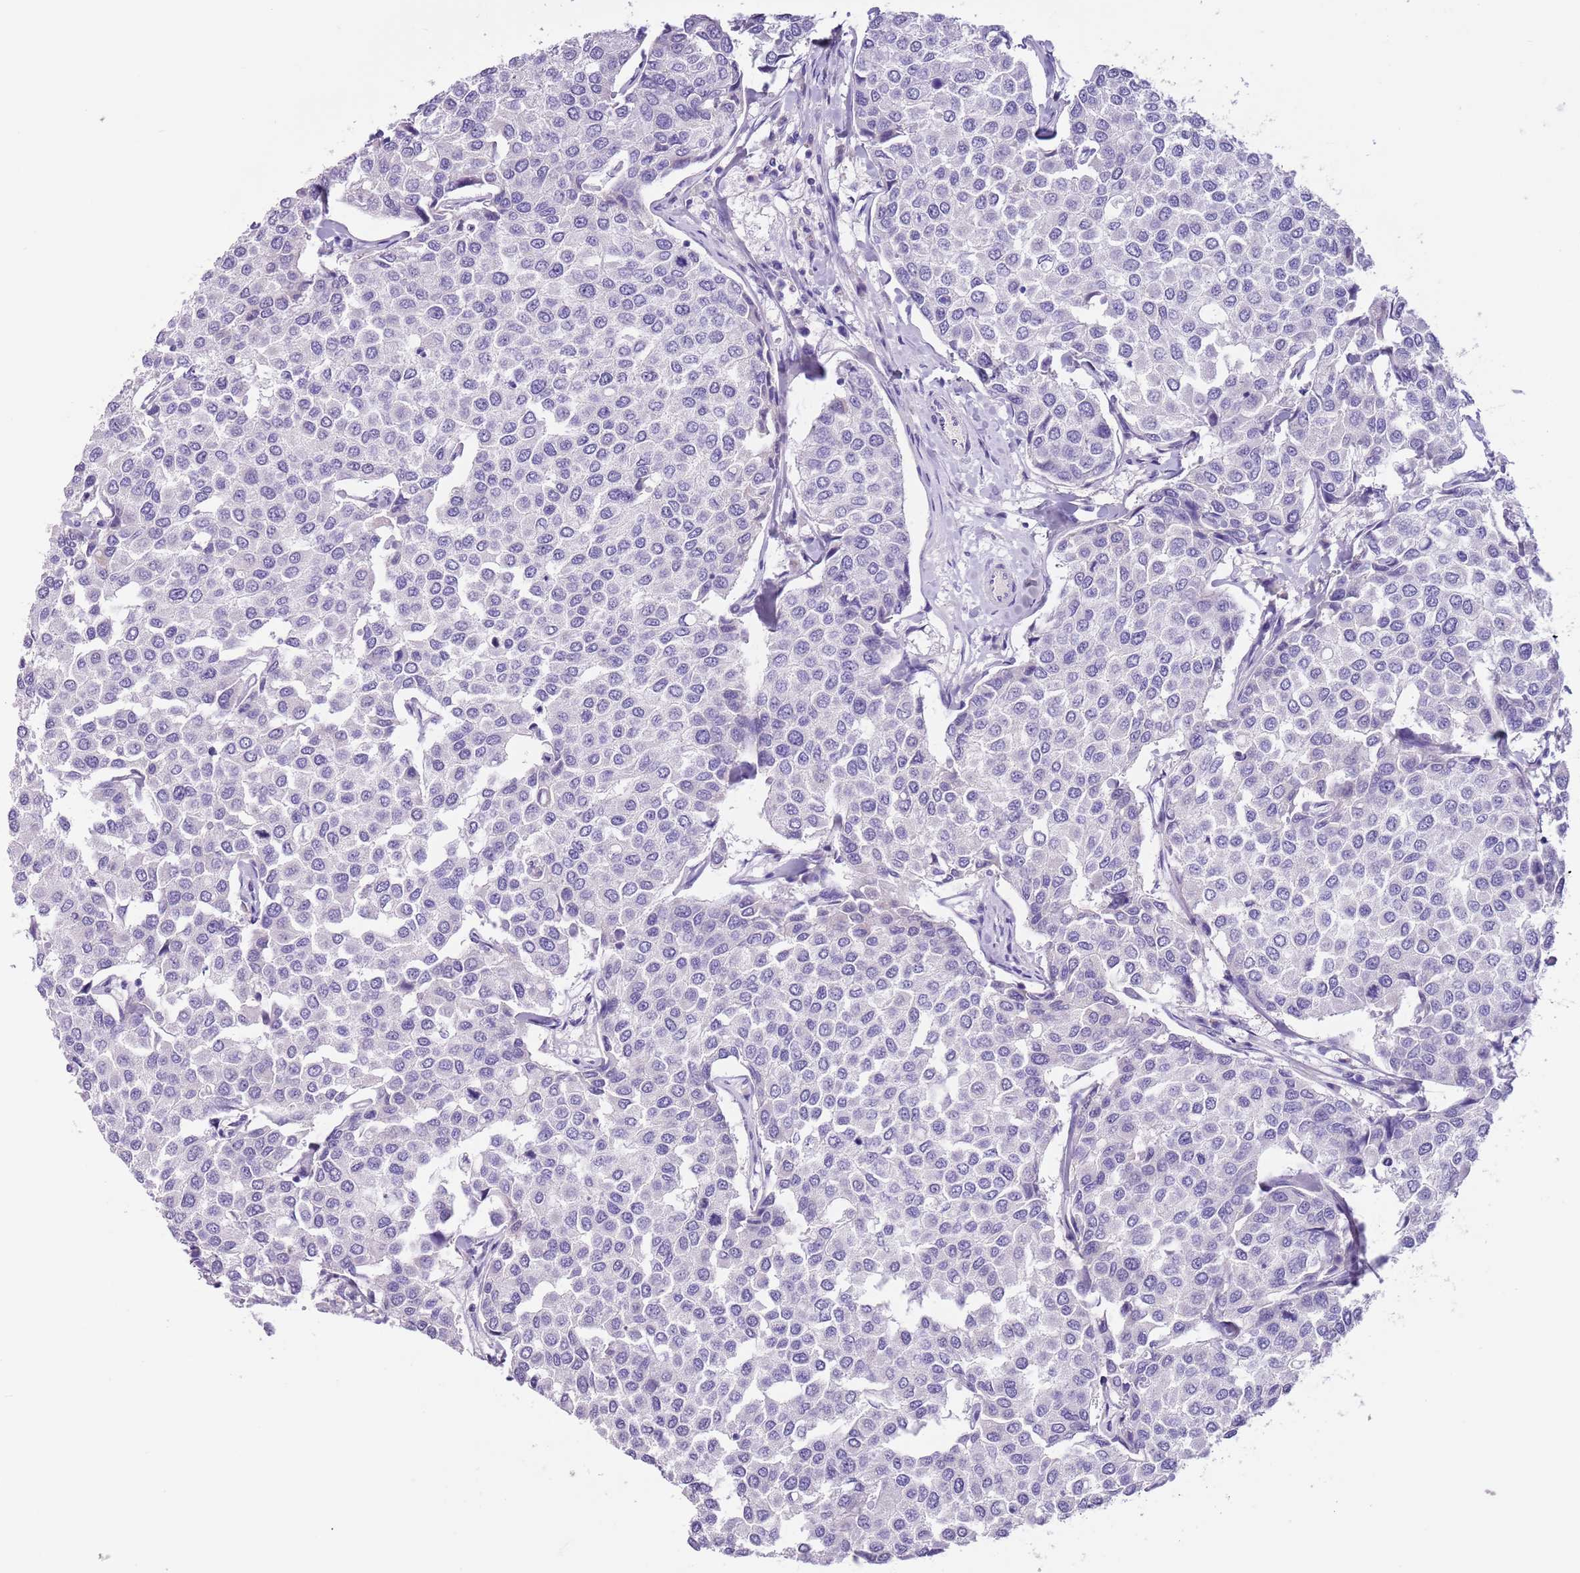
{"staining": {"intensity": "negative", "quantity": "none", "location": "none"}, "tissue": "breast cancer", "cell_type": "Tumor cells", "image_type": "cancer", "snomed": [{"axis": "morphology", "description": "Duct carcinoma"}, {"axis": "topography", "description": "Breast"}], "caption": "Immunohistochemistry (IHC) of breast cancer (invasive ductal carcinoma) shows no expression in tumor cells.", "gene": "PFKFB2", "patient": {"sex": "female", "age": 55}}